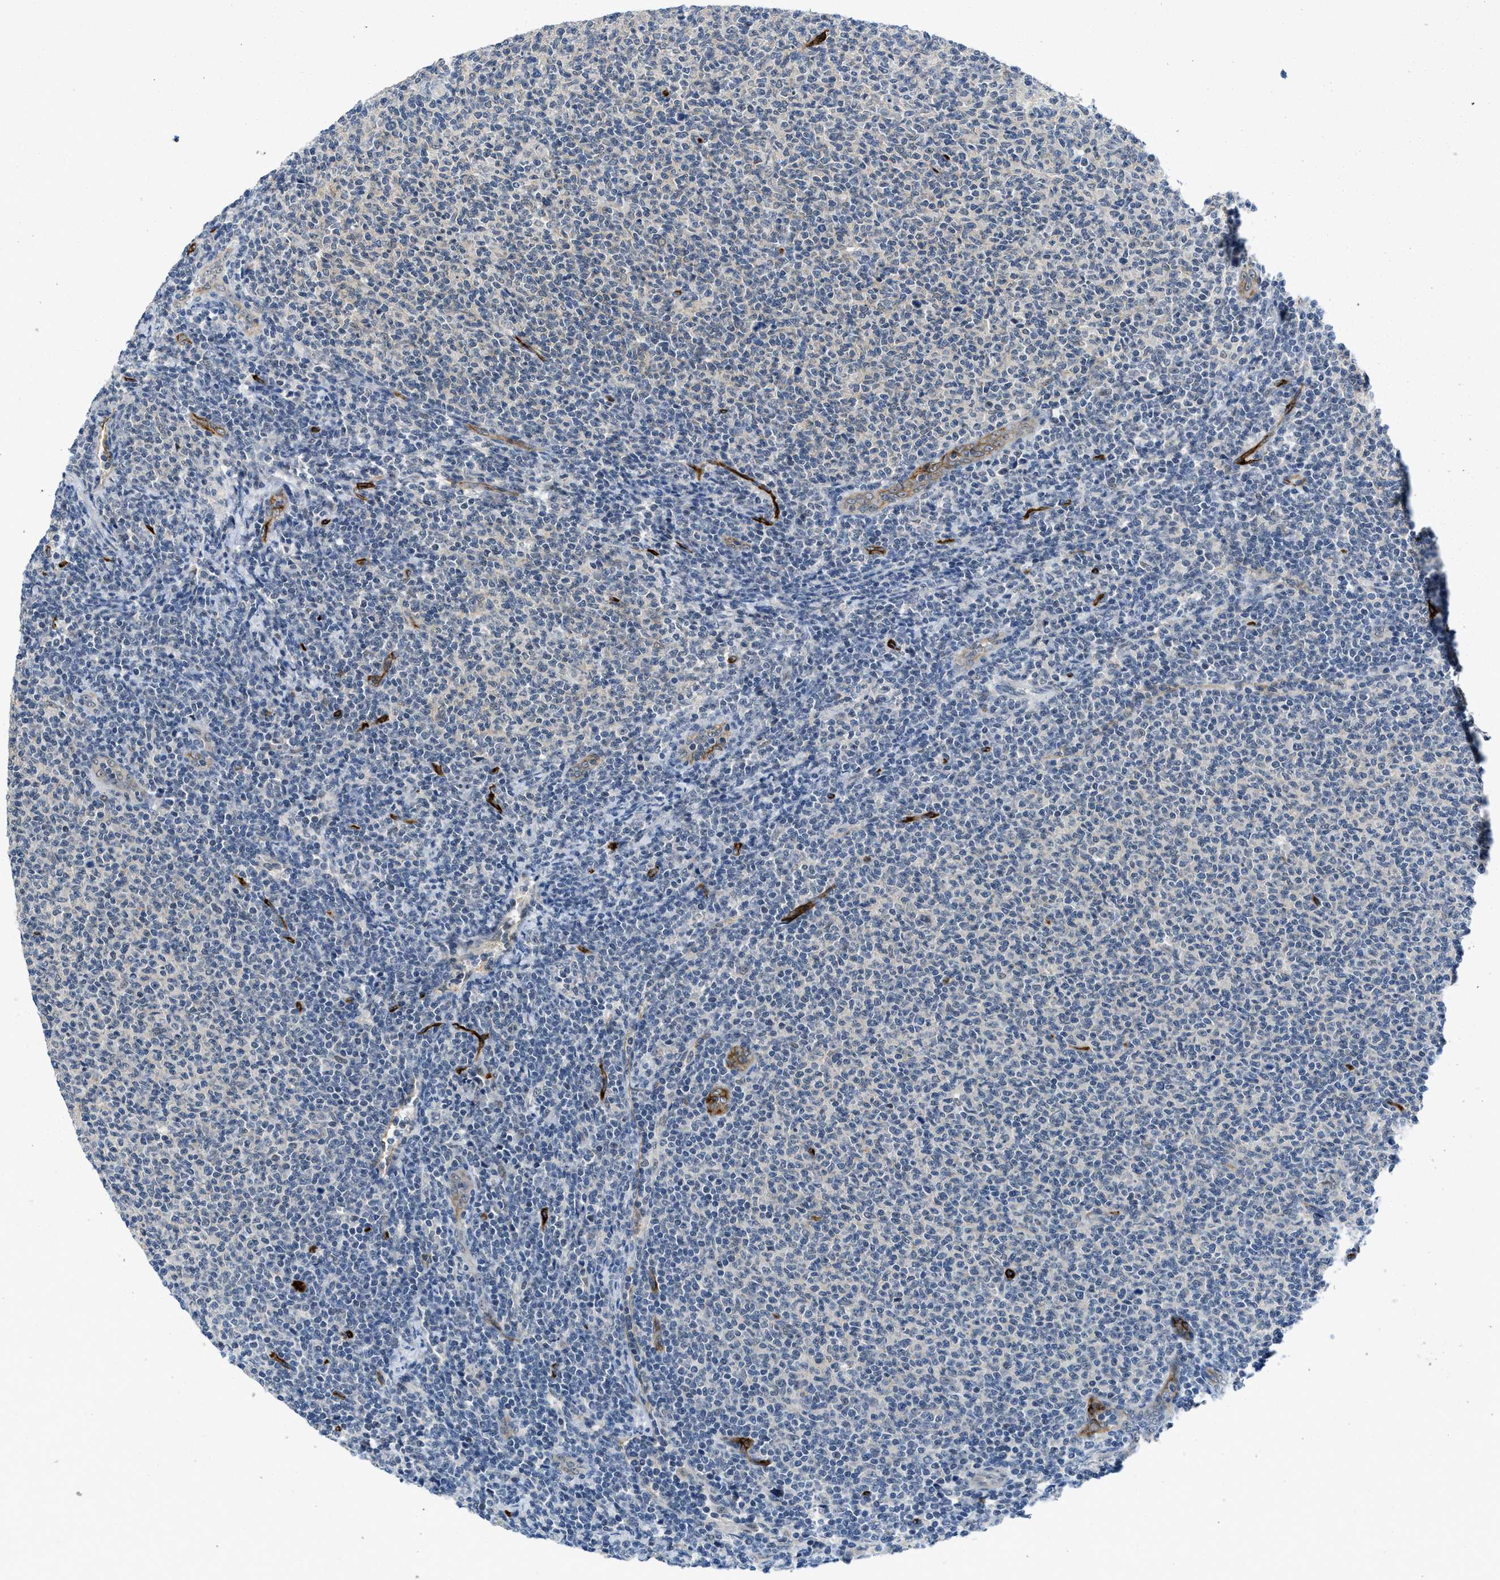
{"staining": {"intensity": "negative", "quantity": "none", "location": "none"}, "tissue": "lymphoma", "cell_type": "Tumor cells", "image_type": "cancer", "snomed": [{"axis": "morphology", "description": "Malignant lymphoma, non-Hodgkin's type, Low grade"}, {"axis": "topography", "description": "Lymph node"}], "caption": "This is an immunohistochemistry (IHC) image of lymphoma. There is no positivity in tumor cells.", "gene": "SLCO2A1", "patient": {"sex": "male", "age": 66}}